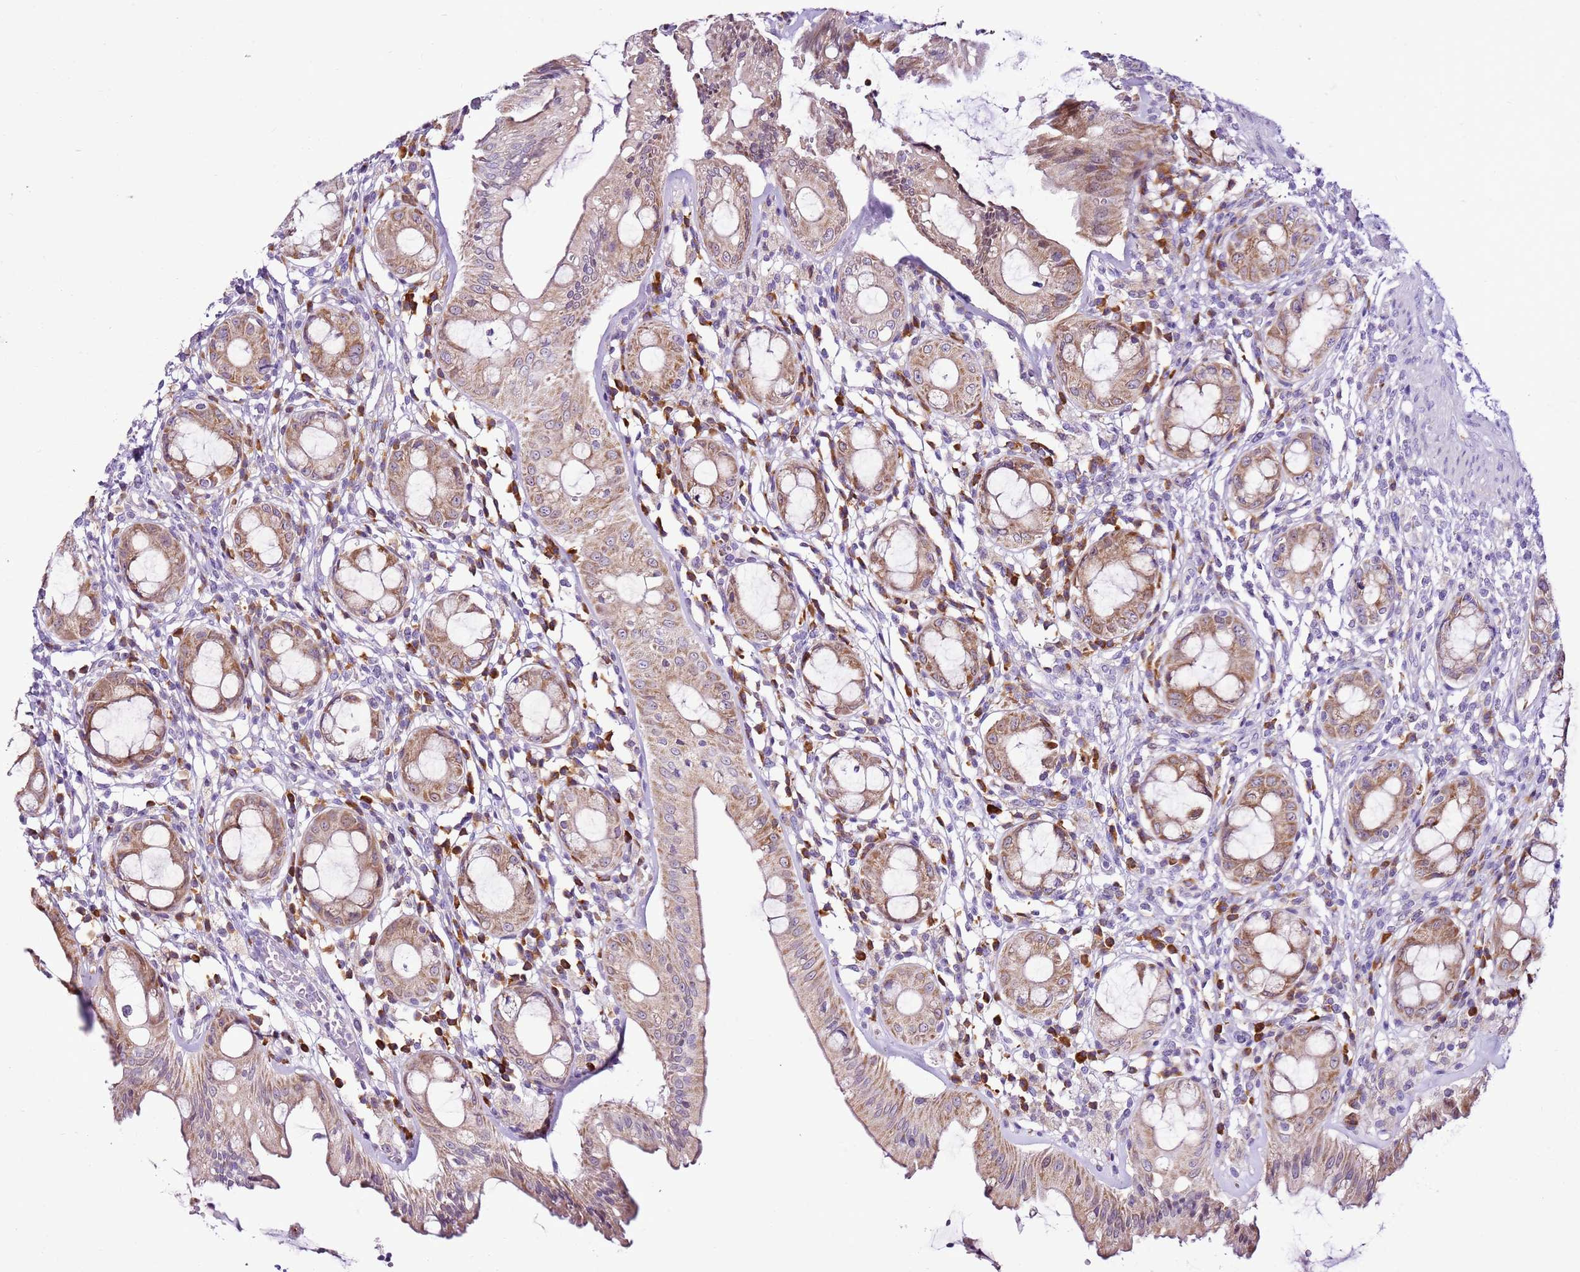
{"staining": {"intensity": "strong", "quantity": "25%-75%", "location": "cytoplasmic/membranous"}, "tissue": "rectum", "cell_type": "Glandular cells", "image_type": "normal", "snomed": [{"axis": "morphology", "description": "Normal tissue, NOS"}, {"axis": "topography", "description": "Rectum"}], "caption": "Immunohistochemical staining of benign rectum displays high levels of strong cytoplasmic/membranous staining in about 25%-75% of glandular cells.", "gene": "MRPL36", "patient": {"sex": "female", "age": 57}}